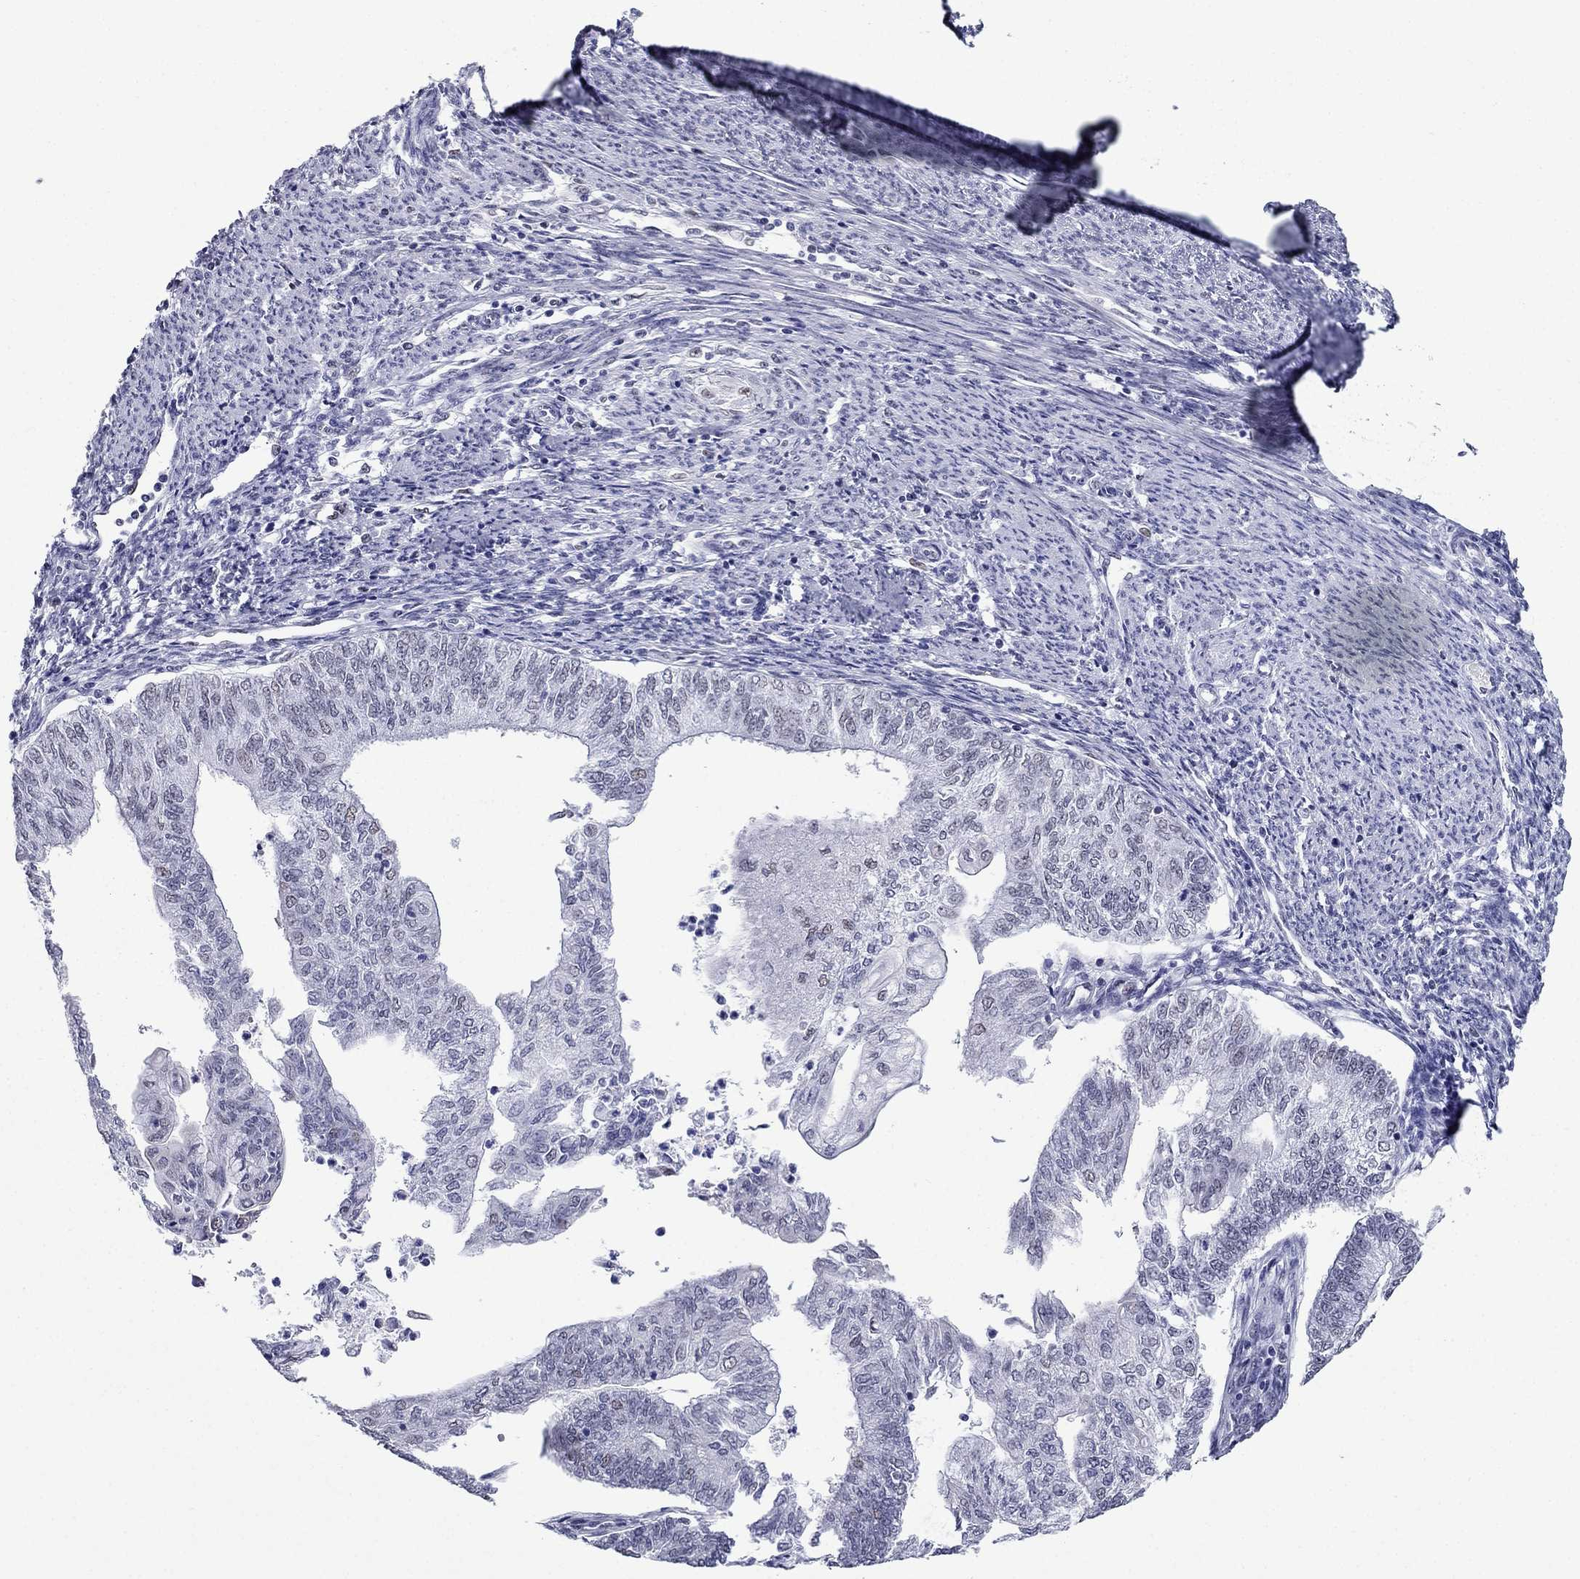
{"staining": {"intensity": "negative", "quantity": "none", "location": "none"}, "tissue": "endometrial cancer", "cell_type": "Tumor cells", "image_type": "cancer", "snomed": [{"axis": "morphology", "description": "Adenocarcinoma, NOS"}, {"axis": "topography", "description": "Endometrium"}], "caption": "Endometrial cancer was stained to show a protein in brown. There is no significant expression in tumor cells. (Stains: DAB (3,3'-diaminobenzidine) IHC with hematoxylin counter stain, Microscopy: brightfield microscopy at high magnification).", "gene": "PPM1G", "patient": {"sex": "female", "age": 59}}